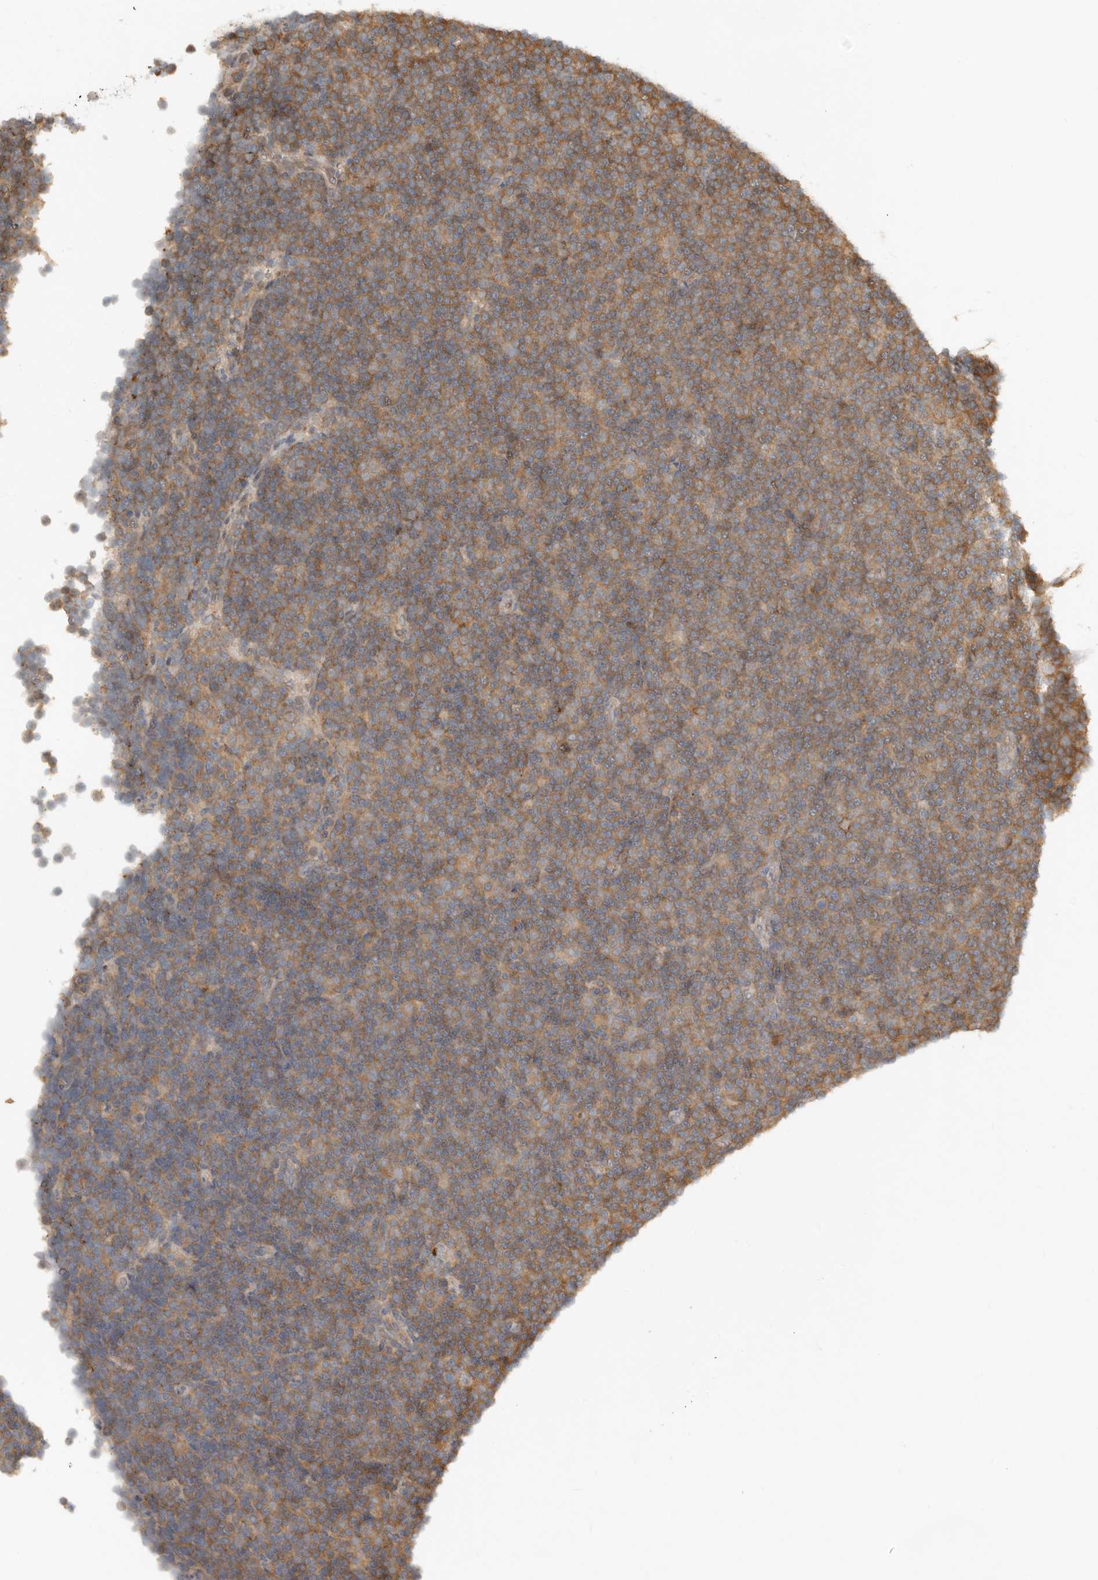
{"staining": {"intensity": "moderate", "quantity": ">75%", "location": "cytoplasmic/membranous"}, "tissue": "lymphoma", "cell_type": "Tumor cells", "image_type": "cancer", "snomed": [{"axis": "morphology", "description": "Malignant lymphoma, non-Hodgkin's type, Low grade"}, {"axis": "topography", "description": "Lymph node"}], "caption": "Lymphoma stained with a protein marker displays moderate staining in tumor cells.", "gene": "TEAD3", "patient": {"sex": "female", "age": 67}}